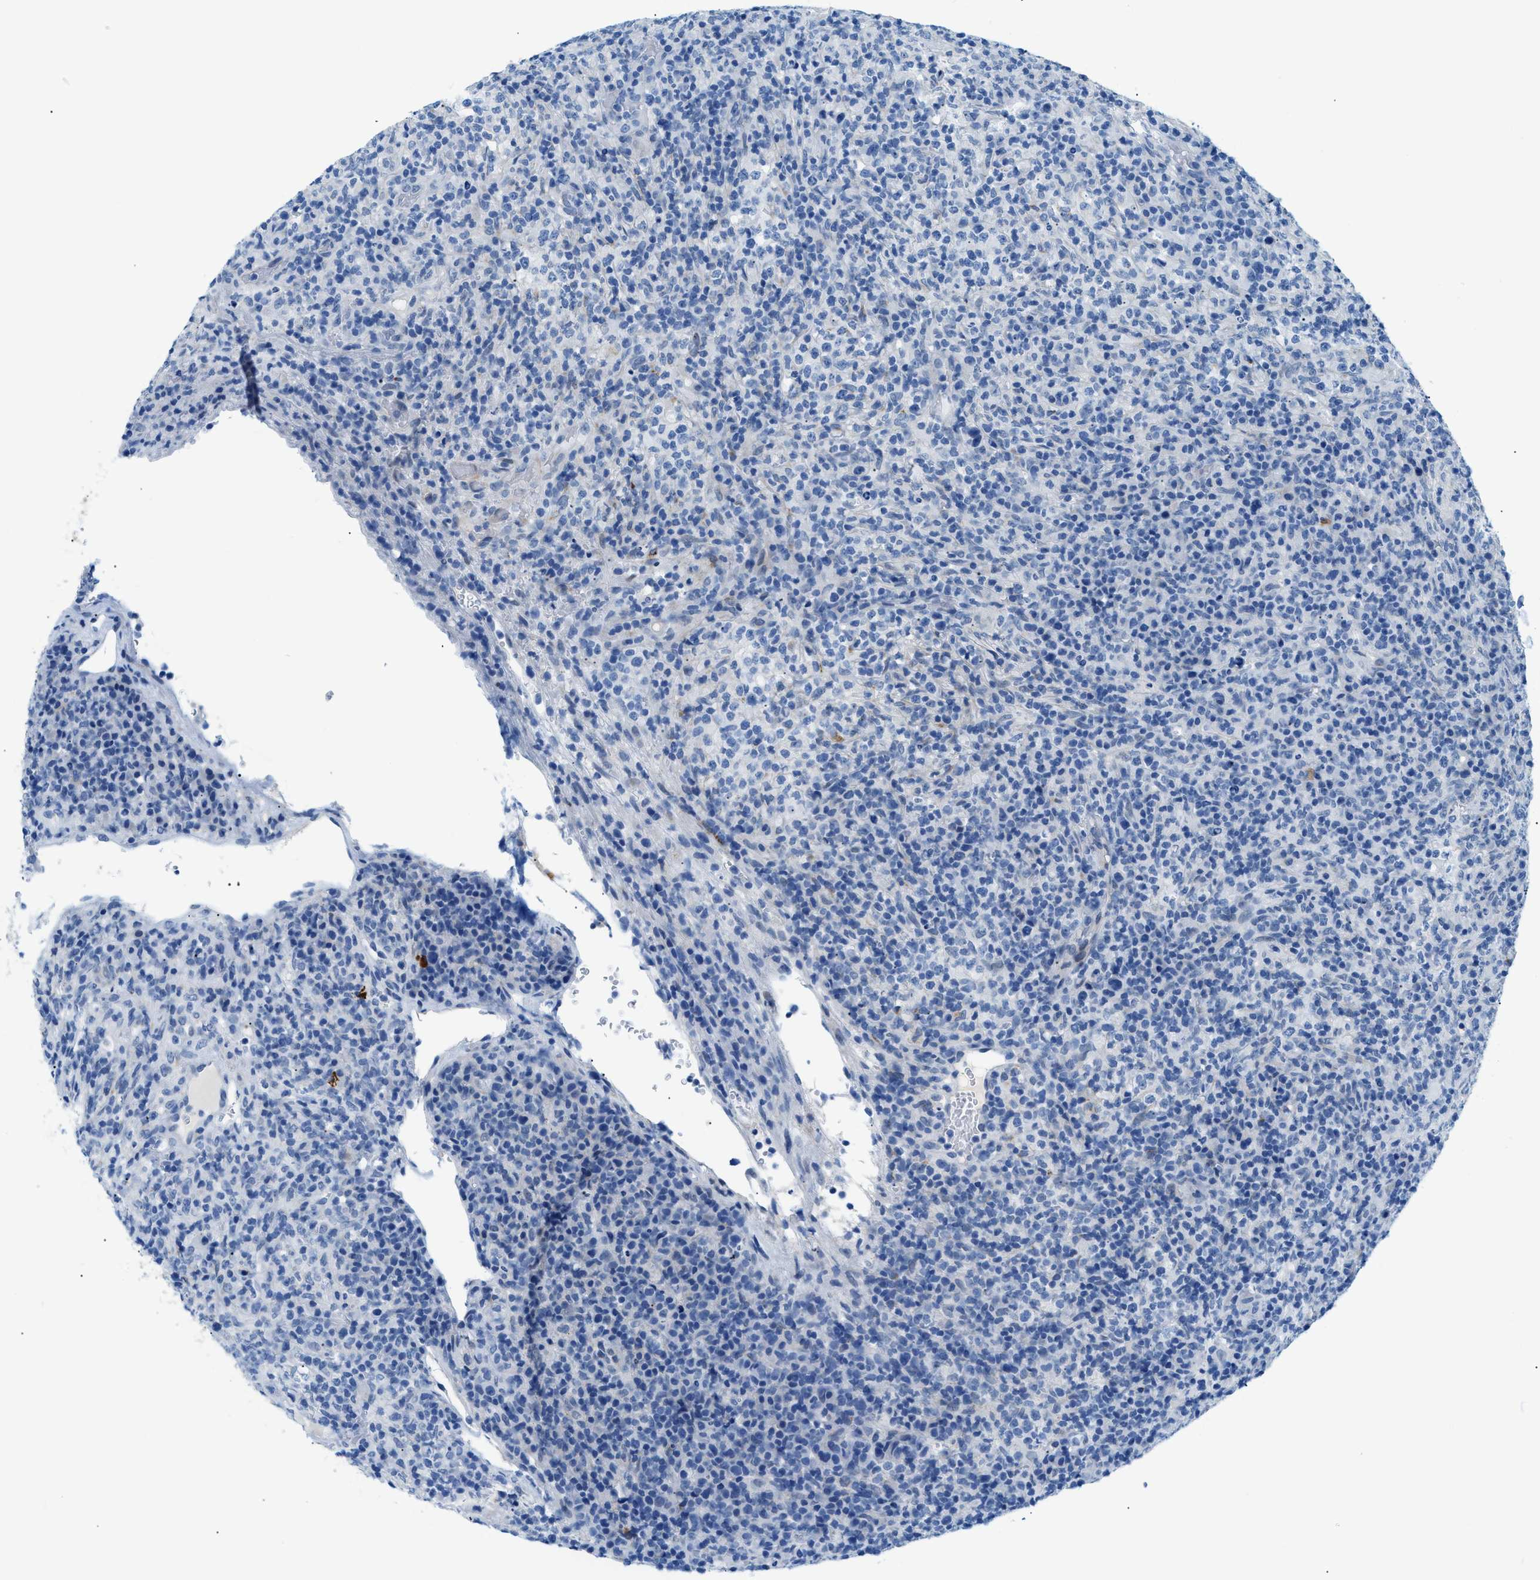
{"staining": {"intensity": "negative", "quantity": "none", "location": "none"}, "tissue": "lymphoma", "cell_type": "Tumor cells", "image_type": "cancer", "snomed": [{"axis": "morphology", "description": "Malignant lymphoma, non-Hodgkin's type, High grade"}, {"axis": "topography", "description": "Lymph node"}], "caption": "Tumor cells show no significant positivity in lymphoma.", "gene": "FDCSP", "patient": {"sex": "female", "age": 76}}